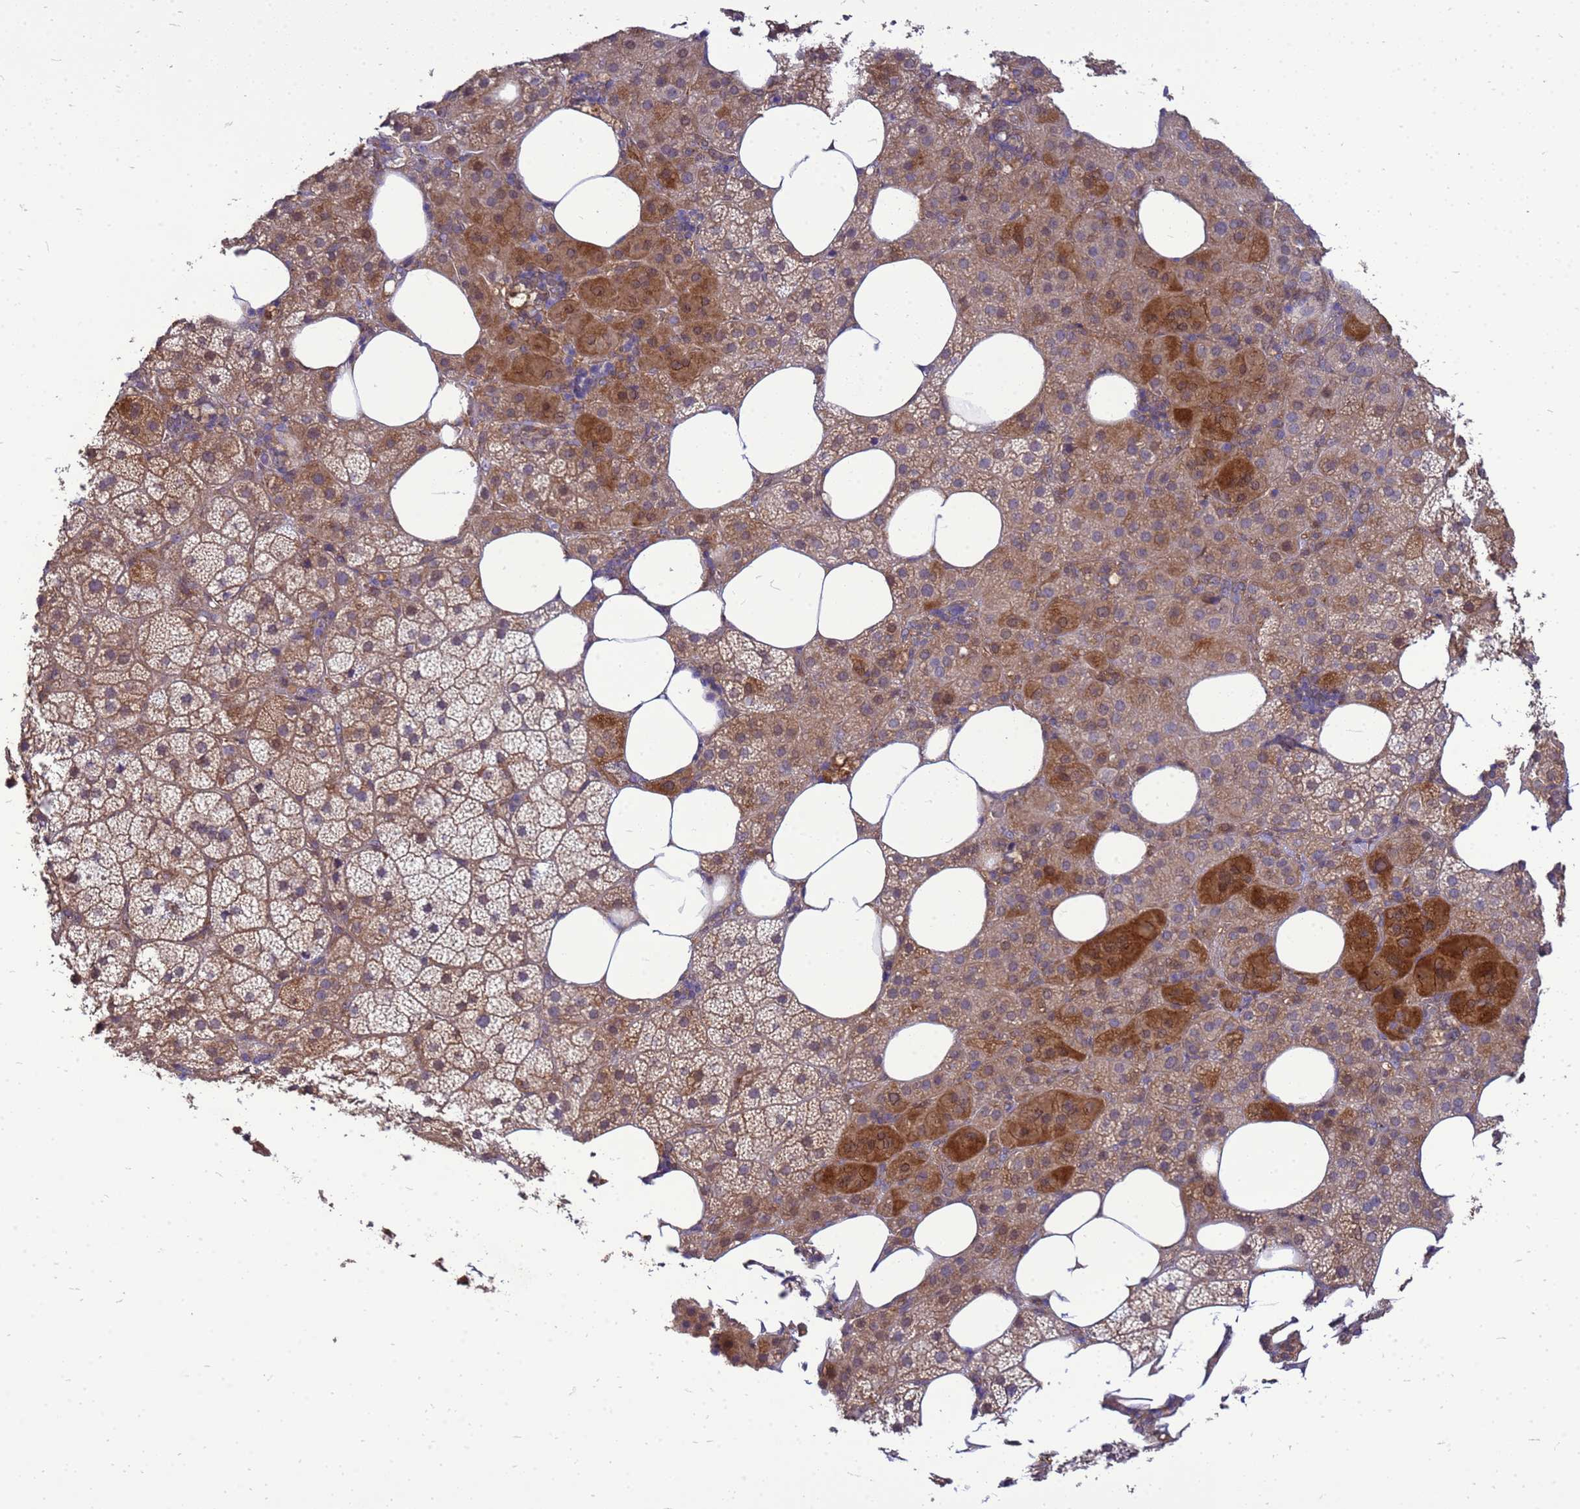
{"staining": {"intensity": "strong", "quantity": "25%-75%", "location": "cytoplasmic/membranous,nuclear"}, "tissue": "adrenal gland", "cell_type": "Glandular cells", "image_type": "normal", "snomed": [{"axis": "morphology", "description": "Normal tissue, NOS"}, {"axis": "topography", "description": "Adrenal gland"}], "caption": "A high amount of strong cytoplasmic/membranous,nuclear positivity is present in about 25%-75% of glandular cells in unremarkable adrenal gland.", "gene": "EIF4EBP3", "patient": {"sex": "female", "age": 59}}